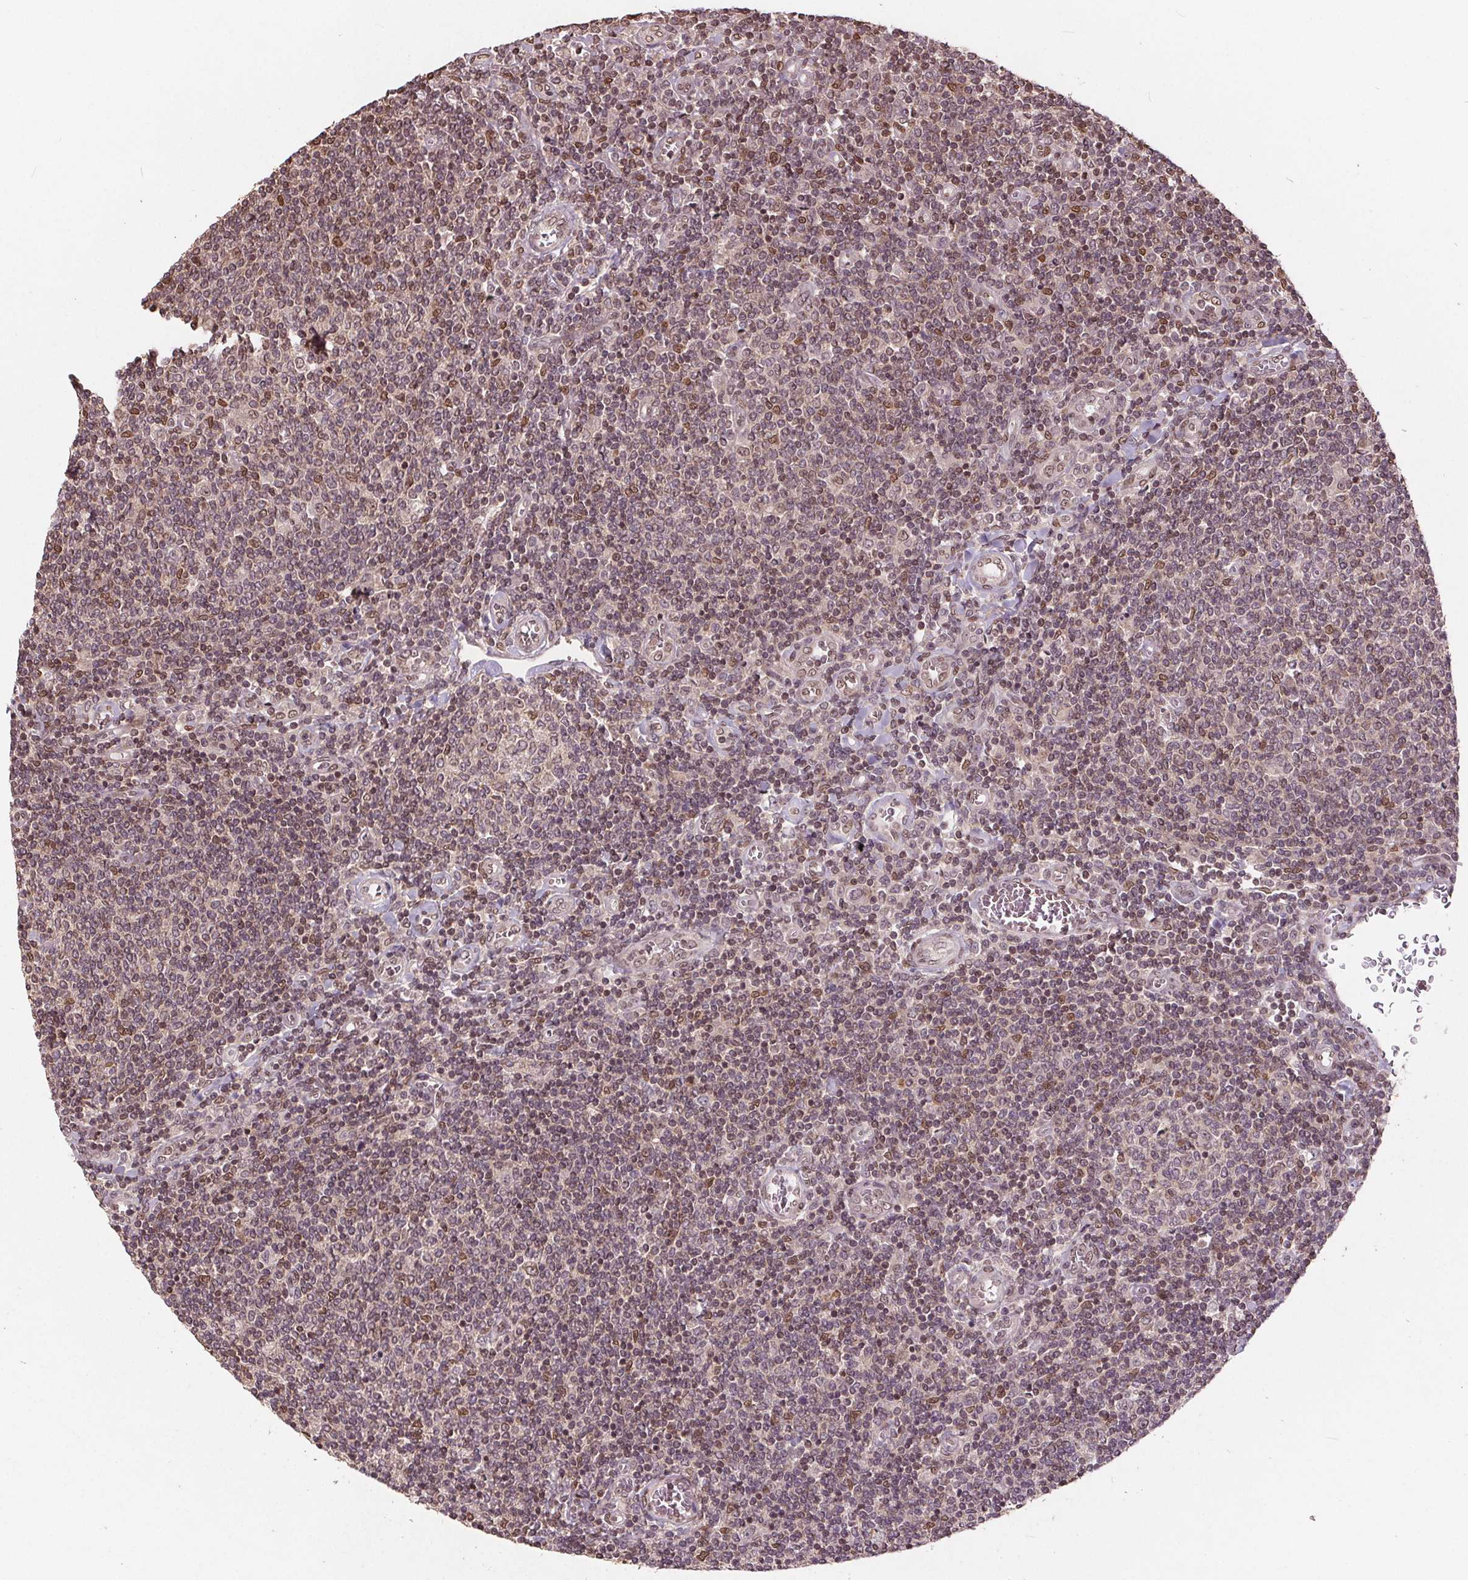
{"staining": {"intensity": "moderate", "quantity": "25%-75%", "location": "nuclear"}, "tissue": "lymphoma", "cell_type": "Tumor cells", "image_type": "cancer", "snomed": [{"axis": "morphology", "description": "Malignant lymphoma, non-Hodgkin's type, Low grade"}, {"axis": "topography", "description": "Lymph node"}], "caption": "Malignant lymphoma, non-Hodgkin's type (low-grade) tissue reveals moderate nuclear positivity in approximately 25%-75% of tumor cells, visualized by immunohistochemistry.", "gene": "HIF1AN", "patient": {"sex": "male", "age": 52}}